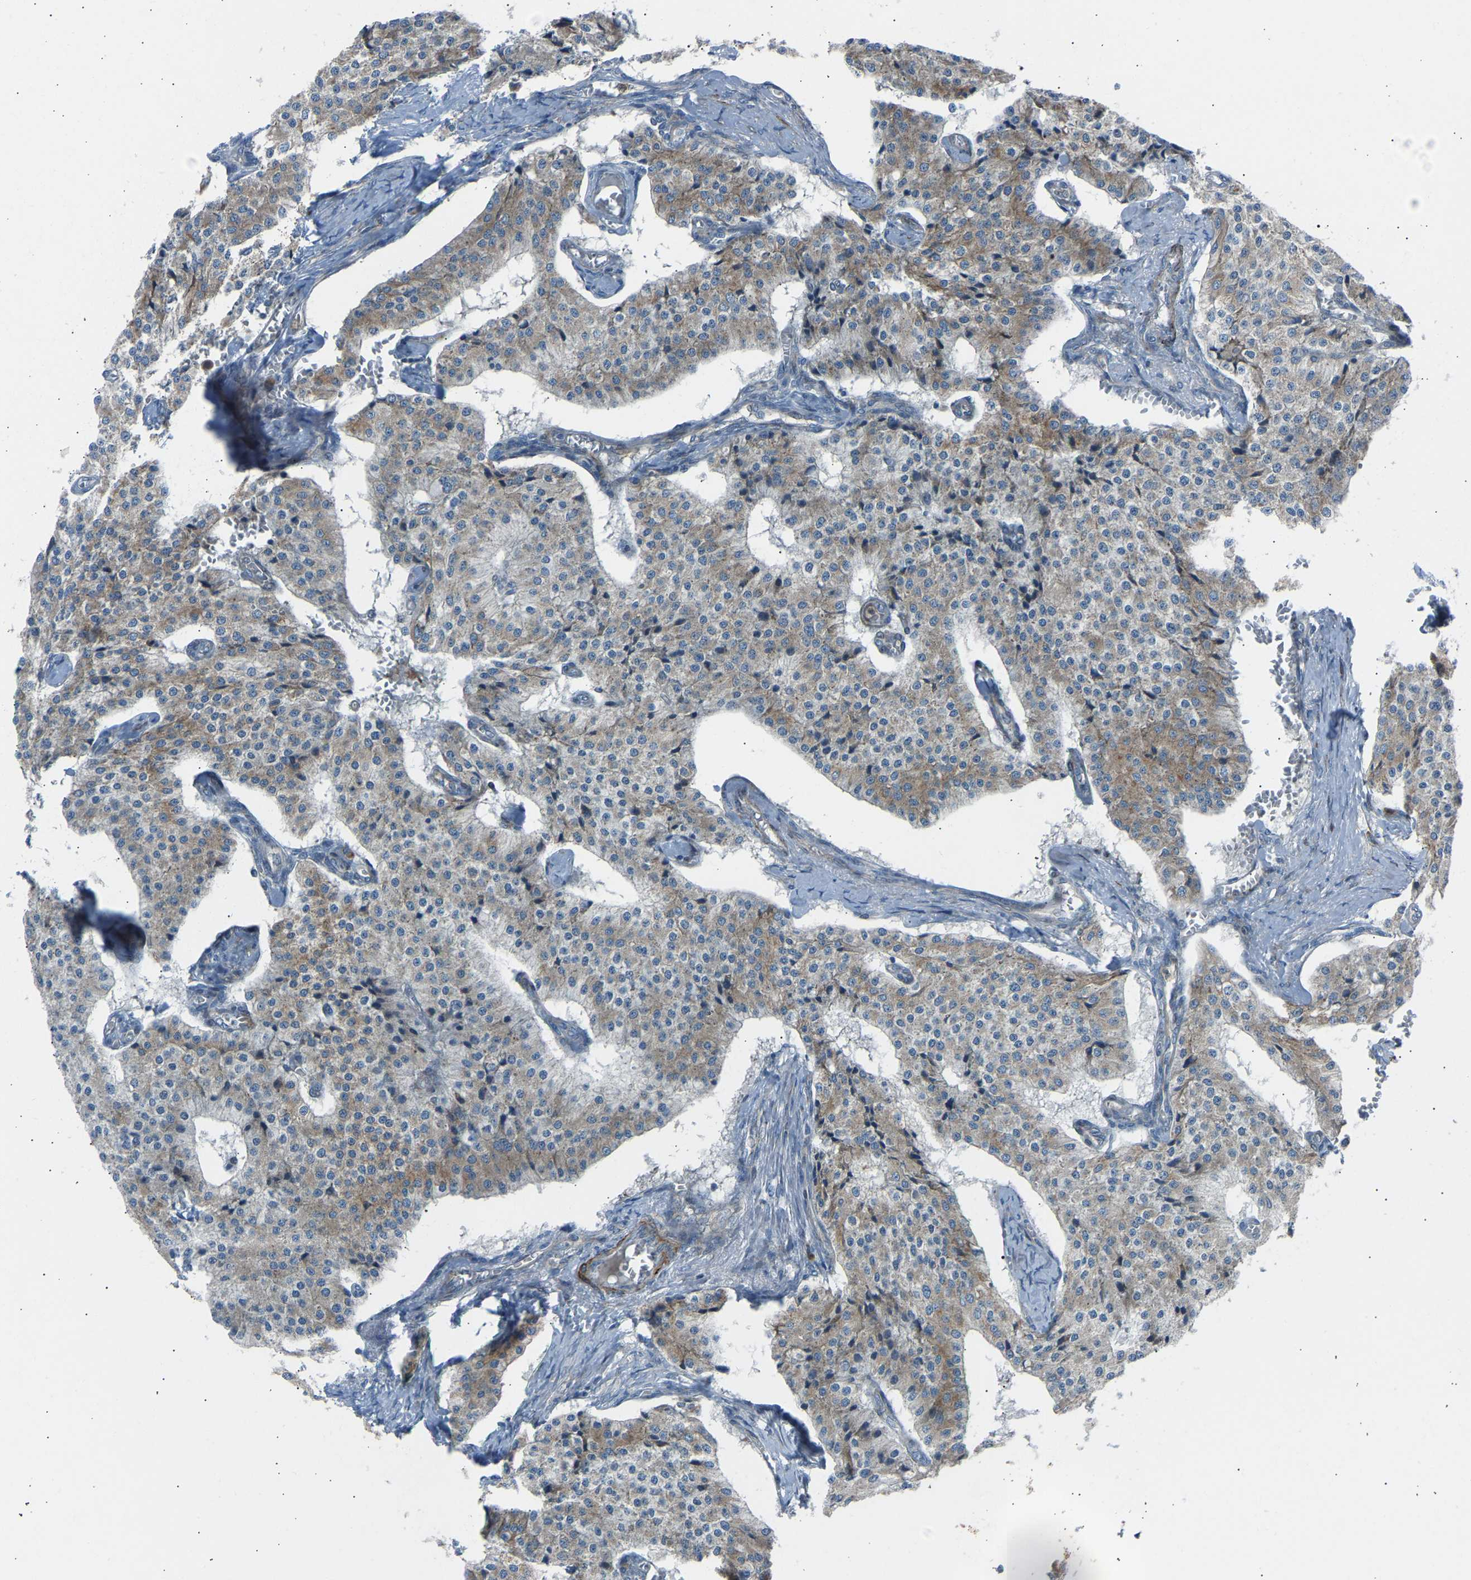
{"staining": {"intensity": "moderate", "quantity": "<25%", "location": "cytoplasmic/membranous"}, "tissue": "carcinoid", "cell_type": "Tumor cells", "image_type": "cancer", "snomed": [{"axis": "morphology", "description": "Carcinoid, malignant, NOS"}, {"axis": "topography", "description": "Colon"}], "caption": "Carcinoid stained for a protein (brown) displays moderate cytoplasmic/membranous positive expression in about <25% of tumor cells.", "gene": "VPS41", "patient": {"sex": "female", "age": 52}}